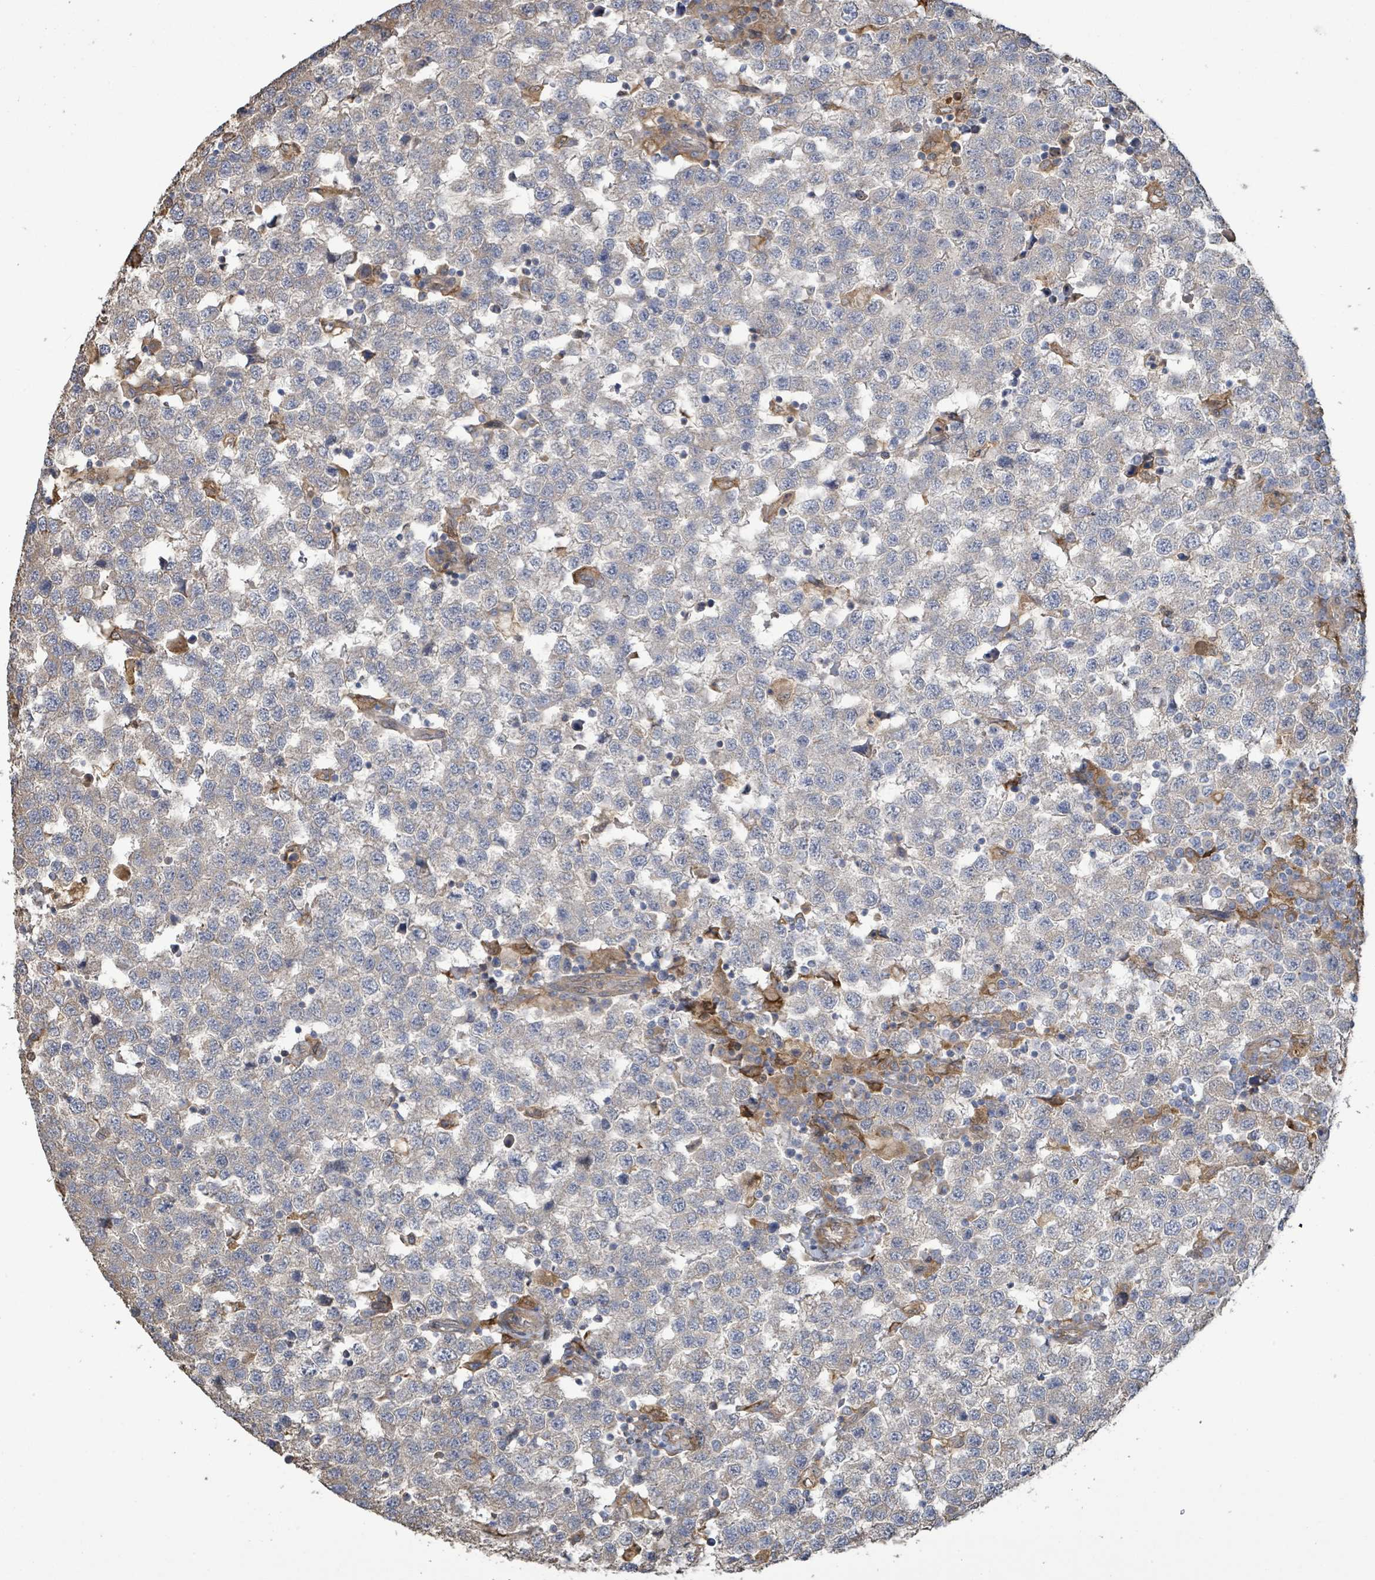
{"staining": {"intensity": "negative", "quantity": "none", "location": "none"}, "tissue": "testis cancer", "cell_type": "Tumor cells", "image_type": "cancer", "snomed": [{"axis": "morphology", "description": "Seminoma, NOS"}, {"axis": "topography", "description": "Testis"}], "caption": "Tumor cells are negative for brown protein staining in testis seminoma. (DAB (3,3'-diaminobenzidine) immunohistochemistry visualized using brightfield microscopy, high magnification).", "gene": "ARPIN", "patient": {"sex": "male", "age": 34}}